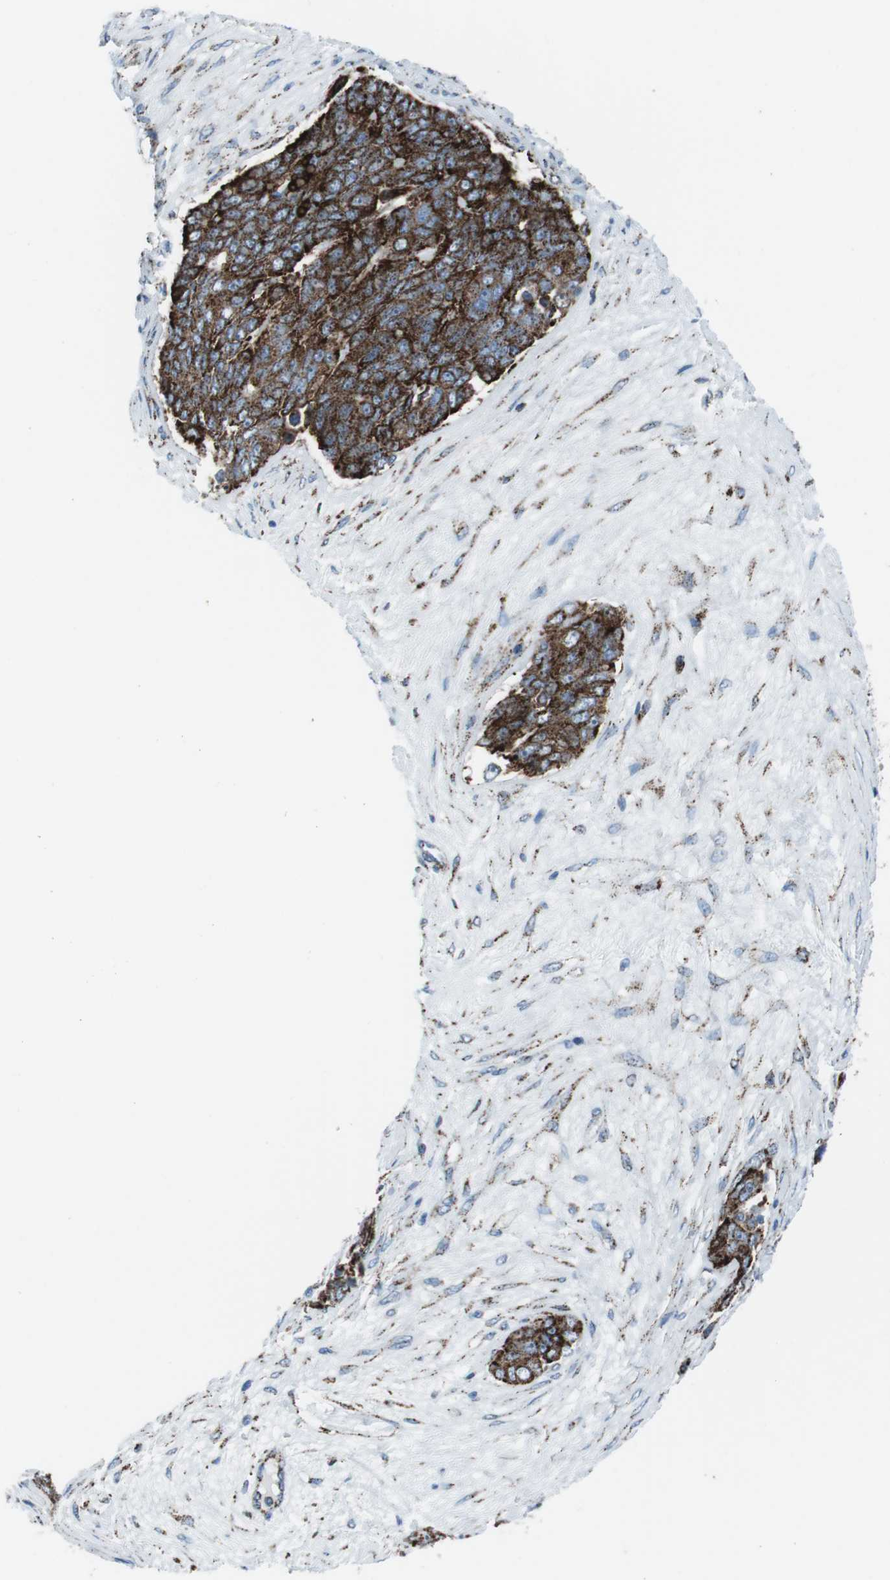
{"staining": {"intensity": "strong", "quantity": ">75%", "location": "cytoplasmic/membranous"}, "tissue": "ovarian cancer", "cell_type": "Tumor cells", "image_type": "cancer", "snomed": [{"axis": "morphology", "description": "Carcinoma, endometroid"}, {"axis": "topography", "description": "Ovary"}], "caption": "Strong cytoplasmic/membranous expression is appreciated in about >75% of tumor cells in endometroid carcinoma (ovarian).", "gene": "SCARB2", "patient": {"sex": "female", "age": 51}}